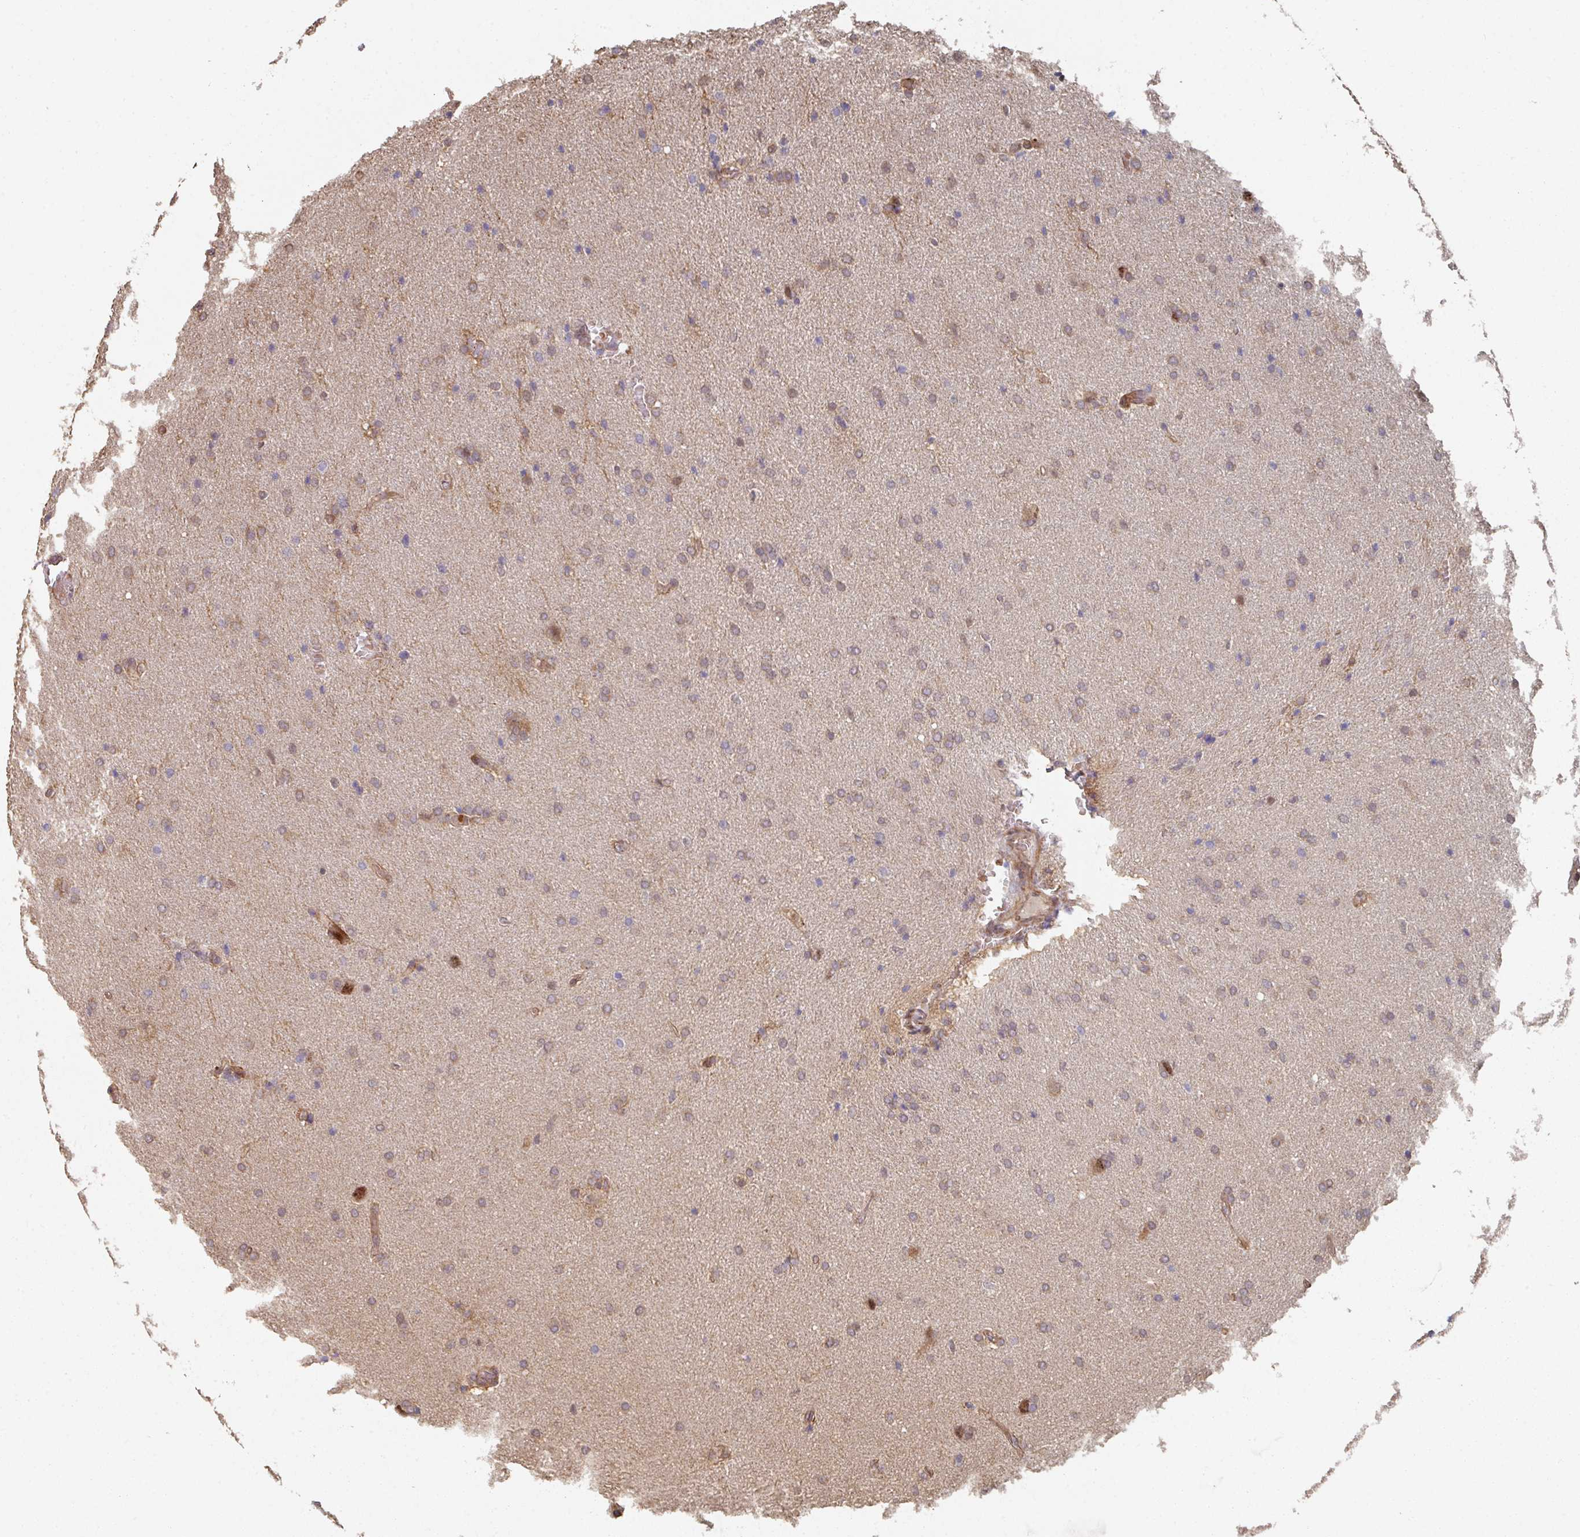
{"staining": {"intensity": "weak", "quantity": ">75%", "location": "cytoplasmic/membranous"}, "tissue": "glioma", "cell_type": "Tumor cells", "image_type": "cancer", "snomed": [{"axis": "morphology", "description": "Glioma, malignant, High grade"}, {"axis": "topography", "description": "Brain"}], "caption": "A photomicrograph of human glioma stained for a protein shows weak cytoplasmic/membranous brown staining in tumor cells.", "gene": "CA7", "patient": {"sex": "male", "age": 56}}